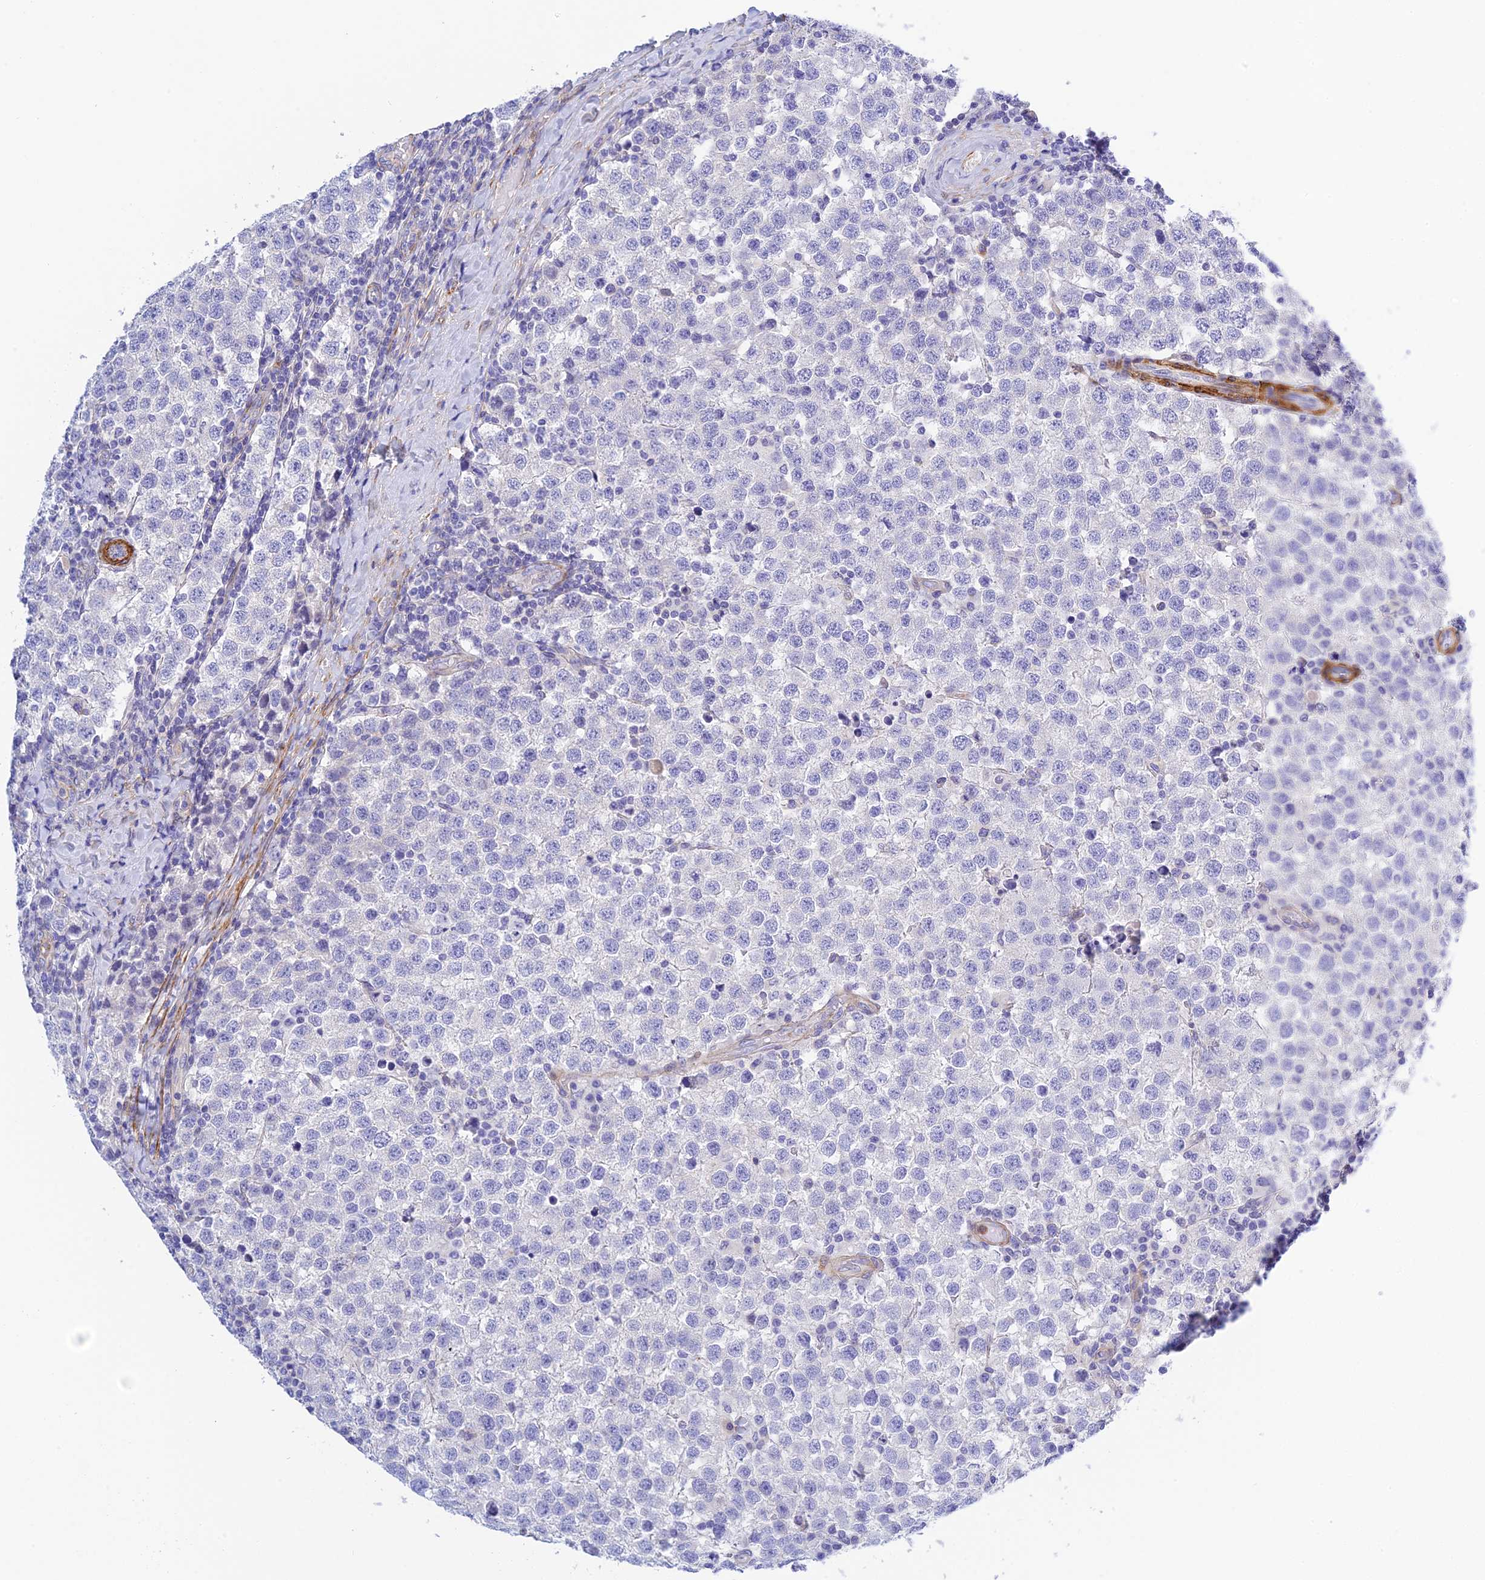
{"staining": {"intensity": "negative", "quantity": "none", "location": "none"}, "tissue": "testis cancer", "cell_type": "Tumor cells", "image_type": "cancer", "snomed": [{"axis": "morphology", "description": "Seminoma, NOS"}, {"axis": "topography", "description": "Testis"}], "caption": "Immunohistochemistry (IHC) photomicrograph of neoplastic tissue: testis cancer stained with DAB (3,3'-diaminobenzidine) shows no significant protein expression in tumor cells.", "gene": "ZDHHC16", "patient": {"sex": "male", "age": 34}}